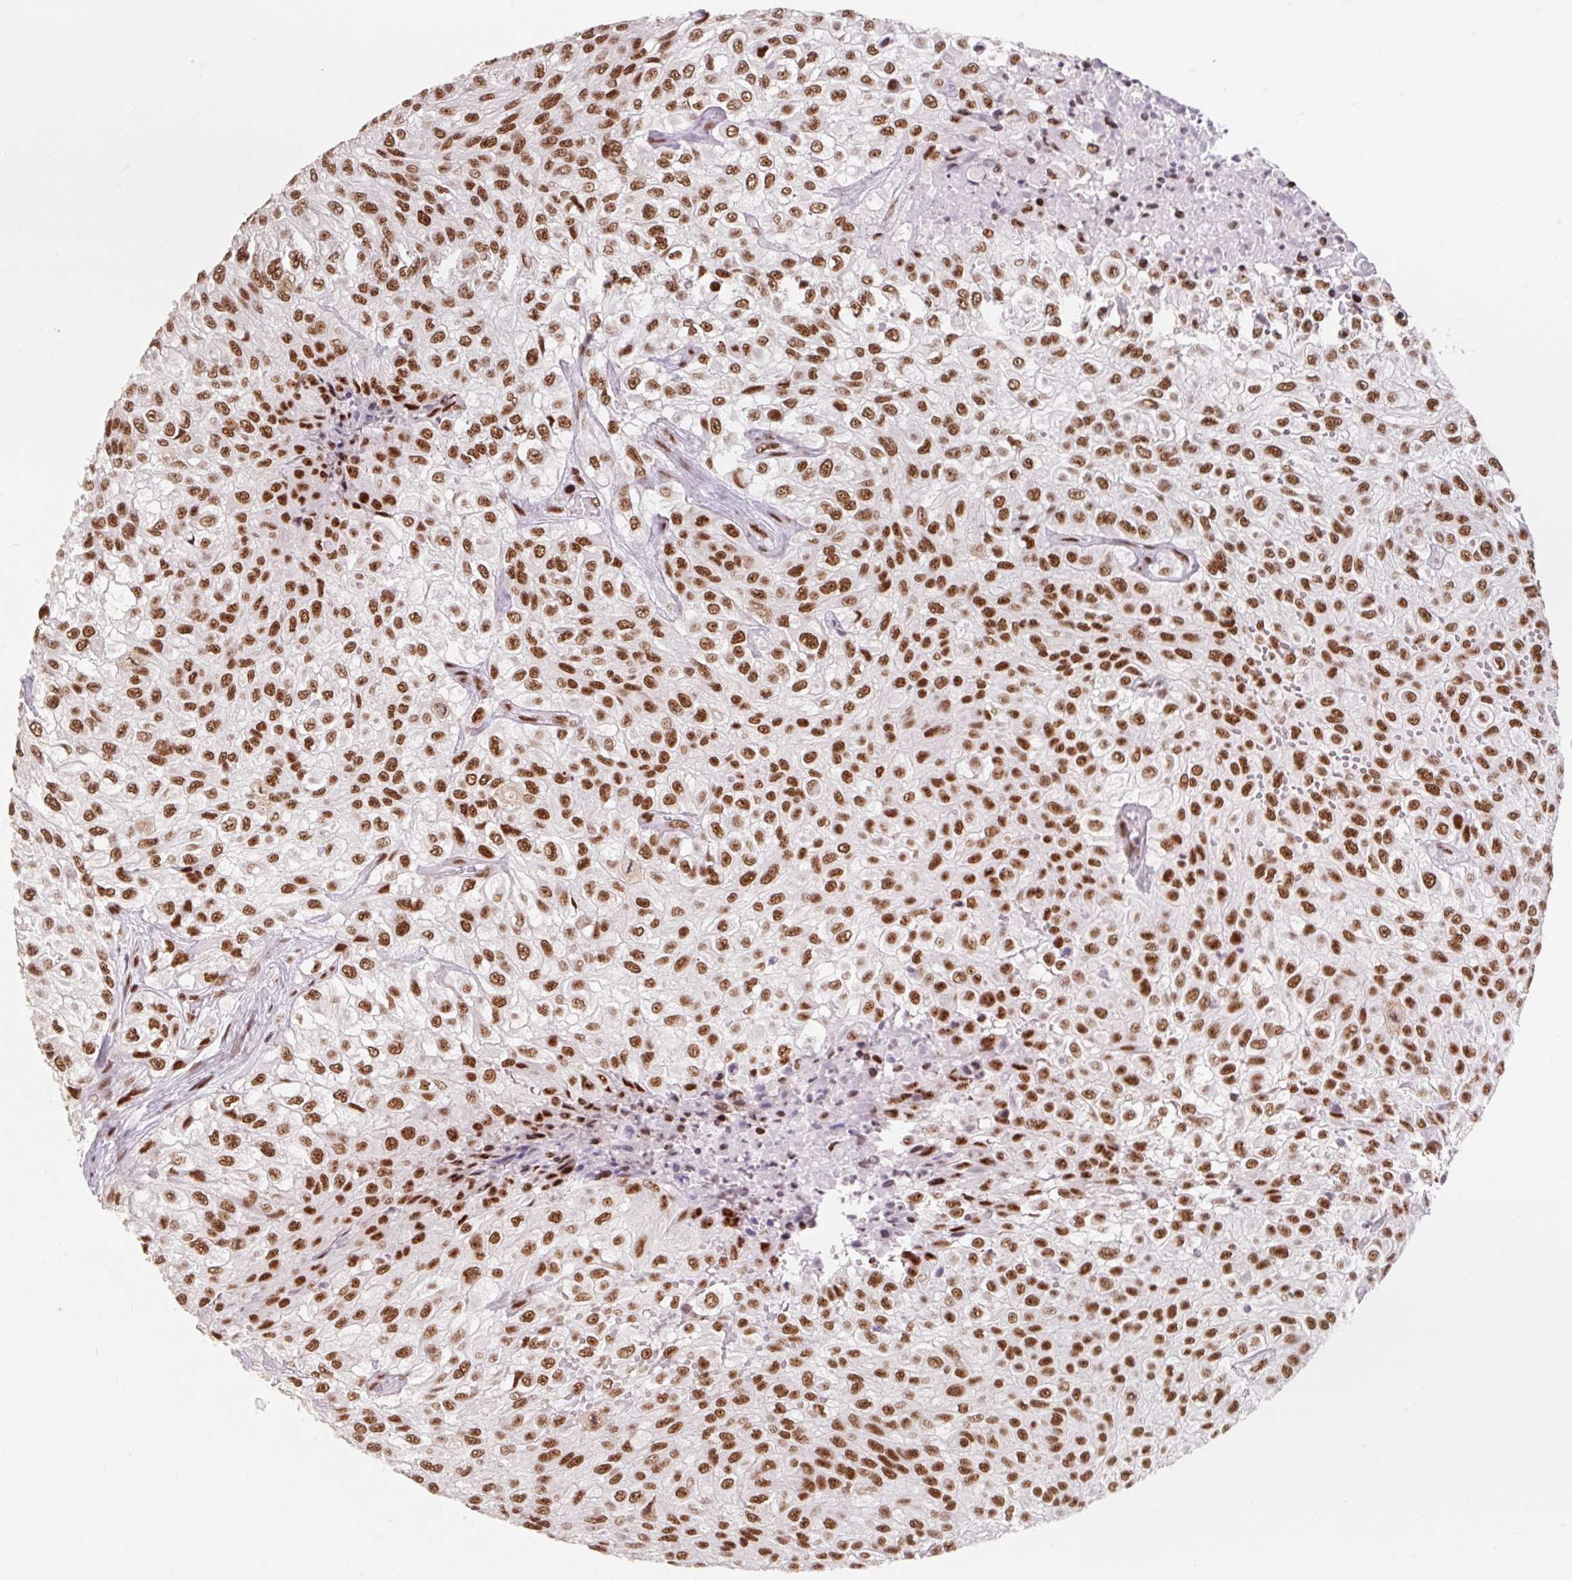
{"staining": {"intensity": "strong", "quantity": ">75%", "location": "nuclear"}, "tissue": "urothelial cancer", "cell_type": "Tumor cells", "image_type": "cancer", "snomed": [{"axis": "morphology", "description": "Urothelial carcinoma, High grade"}, {"axis": "topography", "description": "Urinary bladder"}], "caption": "The immunohistochemical stain shows strong nuclear expression in tumor cells of urothelial carcinoma (high-grade) tissue.", "gene": "SRSF10", "patient": {"sex": "male", "age": 56}}